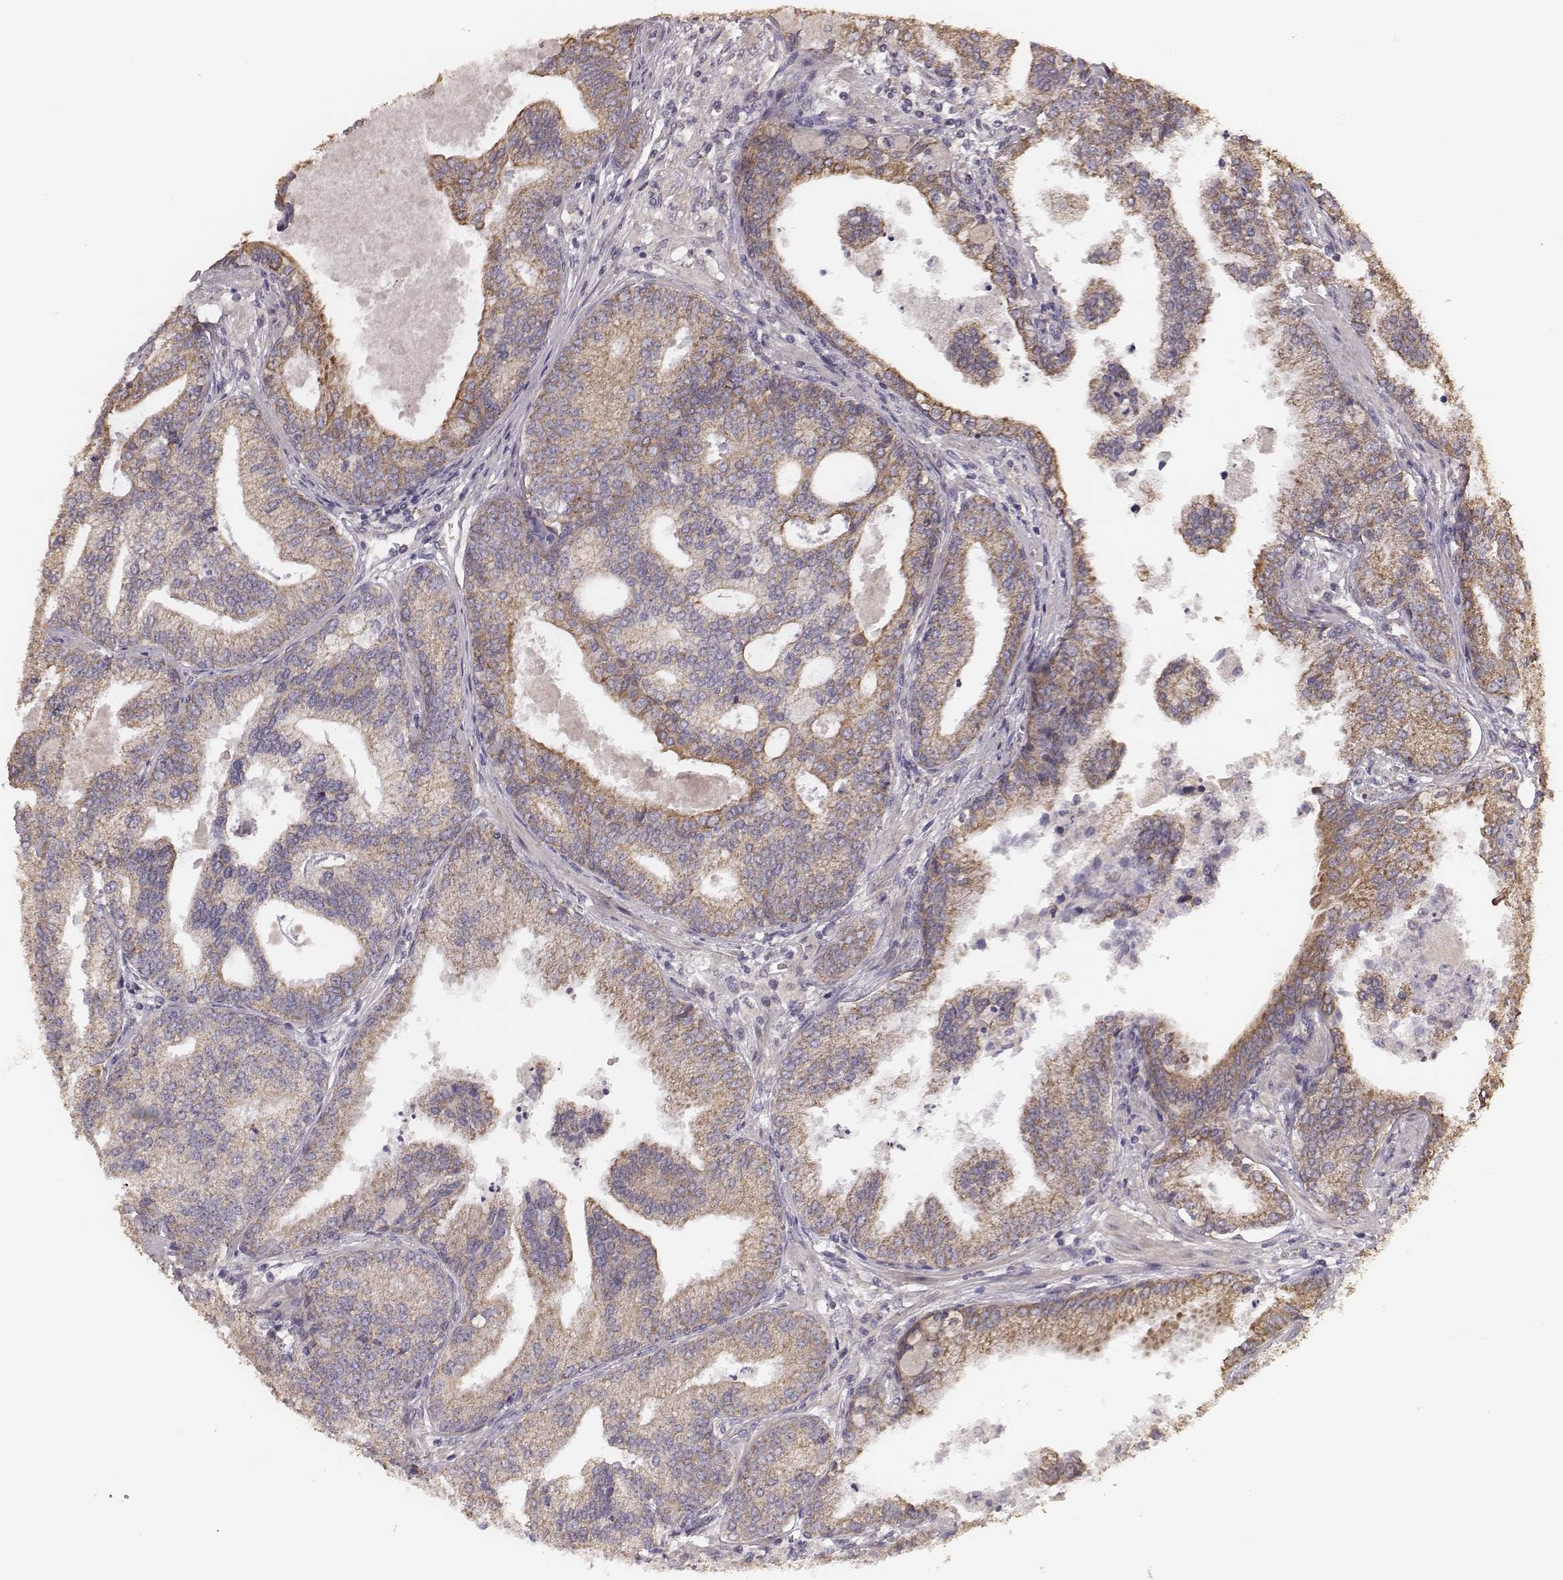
{"staining": {"intensity": "weak", "quantity": ">75%", "location": "cytoplasmic/membranous"}, "tissue": "prostate cancer", "cell_type": "Tumor cells", "image_type": "cancer", "snomed": [{"axis": "morphology", "description": "Adenocarcinoma, NOS"}, {"axis": "topography", "description": "Prostate"}], "caption": "An immunohistochemistry photomicrograph of tumor tissue is shown. Protein staining in brown highlights weak cytoplasmic/membranous positivity in prostate cancer (adenocarcinoma) within tumor cells.", "gene": "HAVCR1", "patient": {"sex": "male", "age": 64}}